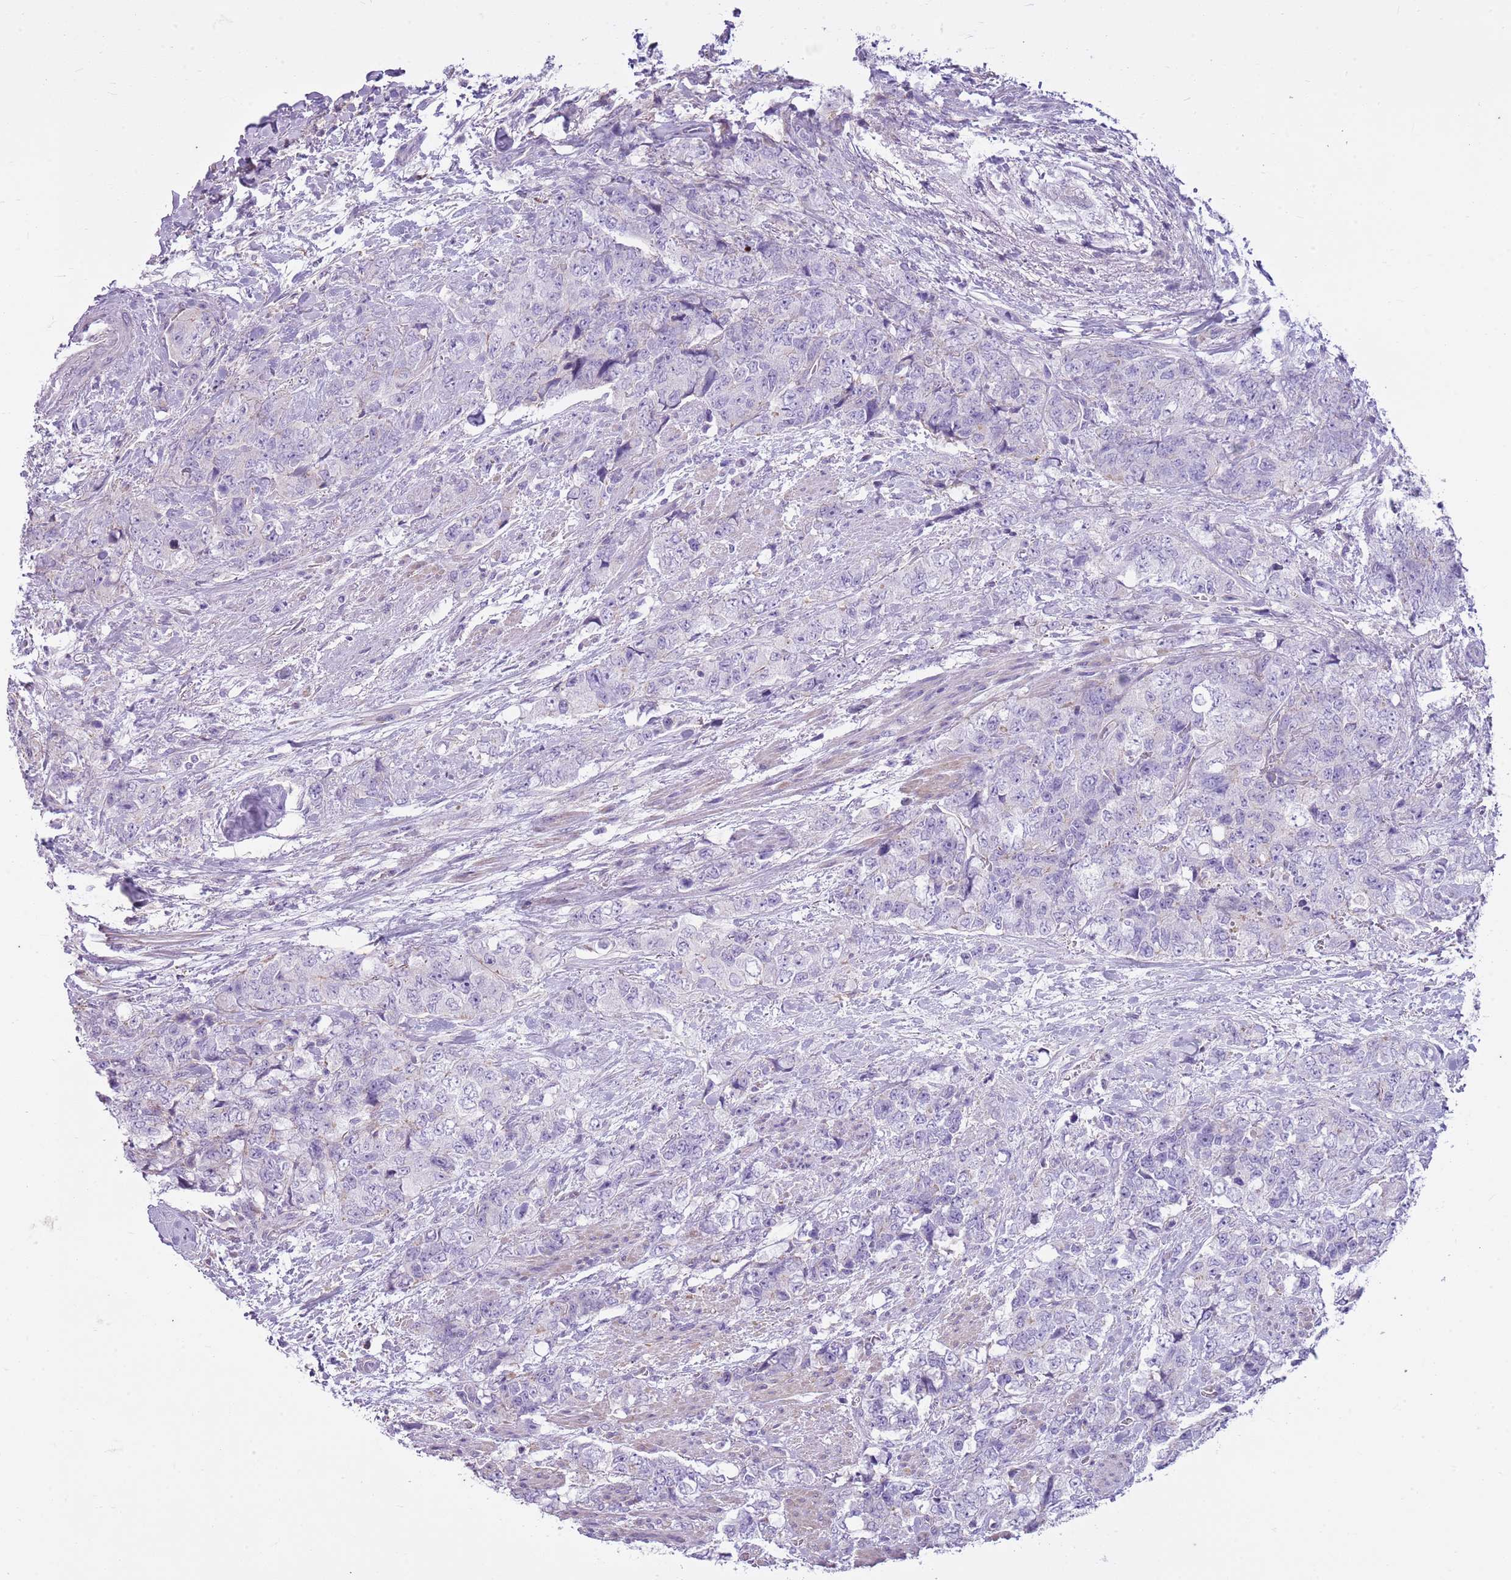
{"staining": {"intensity": "negative", "quantity": "none", "location": "none"}, "tissue": "urothelial cancer", "cell_type": "Tumor cells", "image_type": "cancer", "snomed": [{"axis": "morphology", "description": "Urothelial carcinoma, High grade"}, {"axis": "topography", "description": "Urinary bladder"}], "caption": "An immunohistochemistry (IHC) micrograph of urothelial cancer is shown. There is no staining in tumor cells of urothelial cancer.", "gene": "CNPPD1", "patient": {"sex": "female", "age": 78}}